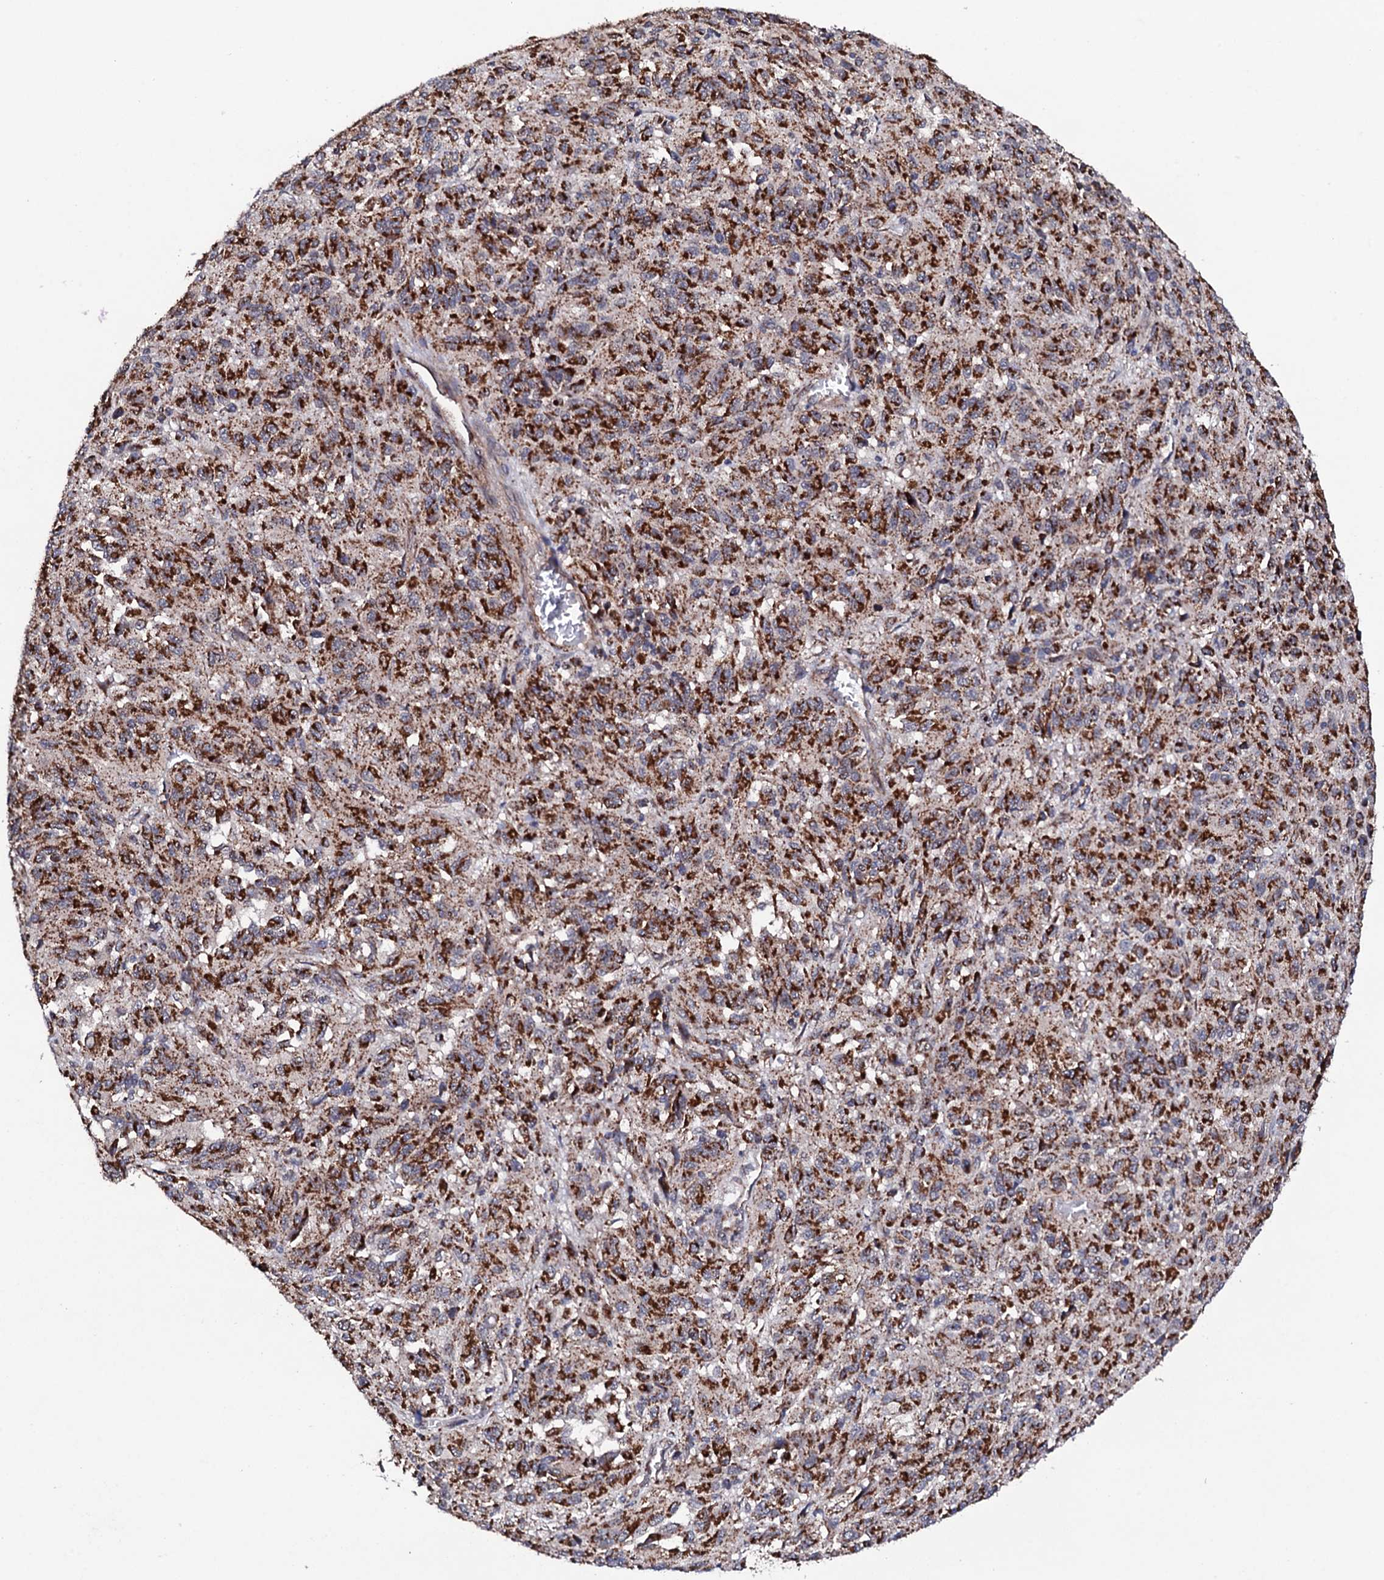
{"staining": {"intensity": "strong", "quantity": ">75%", "location": "cytoplasmic/membranous"}, "tissue": "melanoma", "cell_type": "Tumor cells", "image_type": "cancer", "snomed": [{"axis": "morphology", "description": "Malignant melanoma, Metastatic site"}, {"axis": "topography", "description": "Lung"}], "caption": "Malignant melanoma (metastatic site) stained for a protein demonstrates strong cytoplasmic/membranous positivity in tumor cells.", "gene": "MTIF3", "patient": {"sex": "male", "age": 64}}